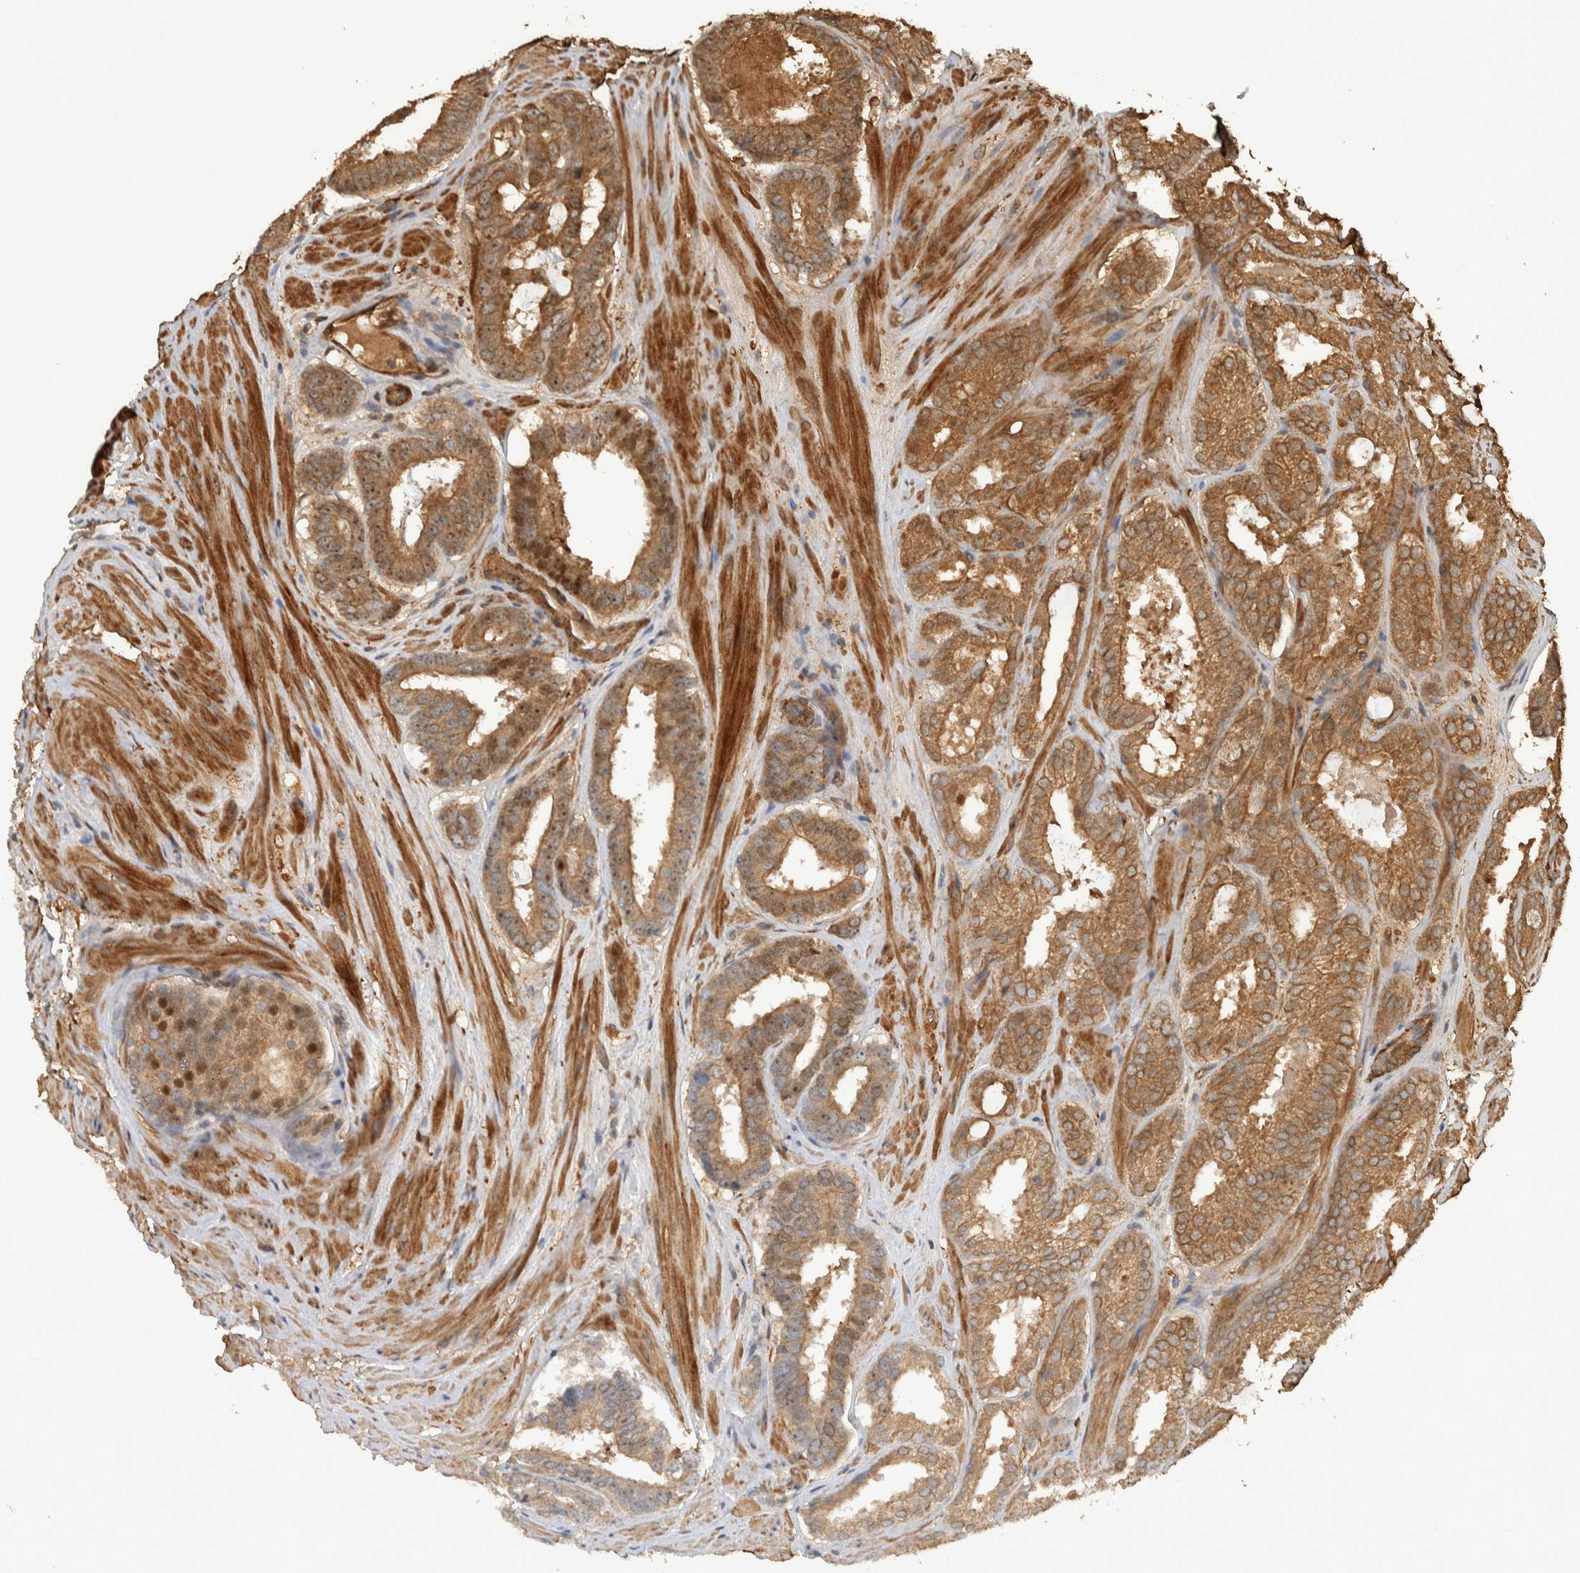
{"staining": {"intensity": "moderate", "quantity": ">75%", "location": "cytoplasmic/membranous,nuclear"}, "tissue": "prostate cancer", "cell_type": "Tumor cells", "image_type": "cancer", "snomed": [{"axis": "morphology", "description": "Adenocarcinoma, Low grade"}, {"axis": "topography", "description": "Prostate"}], "caption": "Tumor cells reveal medium levels of moderate cytoplasmic/membranous and nuclear positivity in about >75% of cells in adenocarcinoma (low-grade) (prostate).", "gene": "SPHK1", "patient": {"sex": "male", "age": 69}}